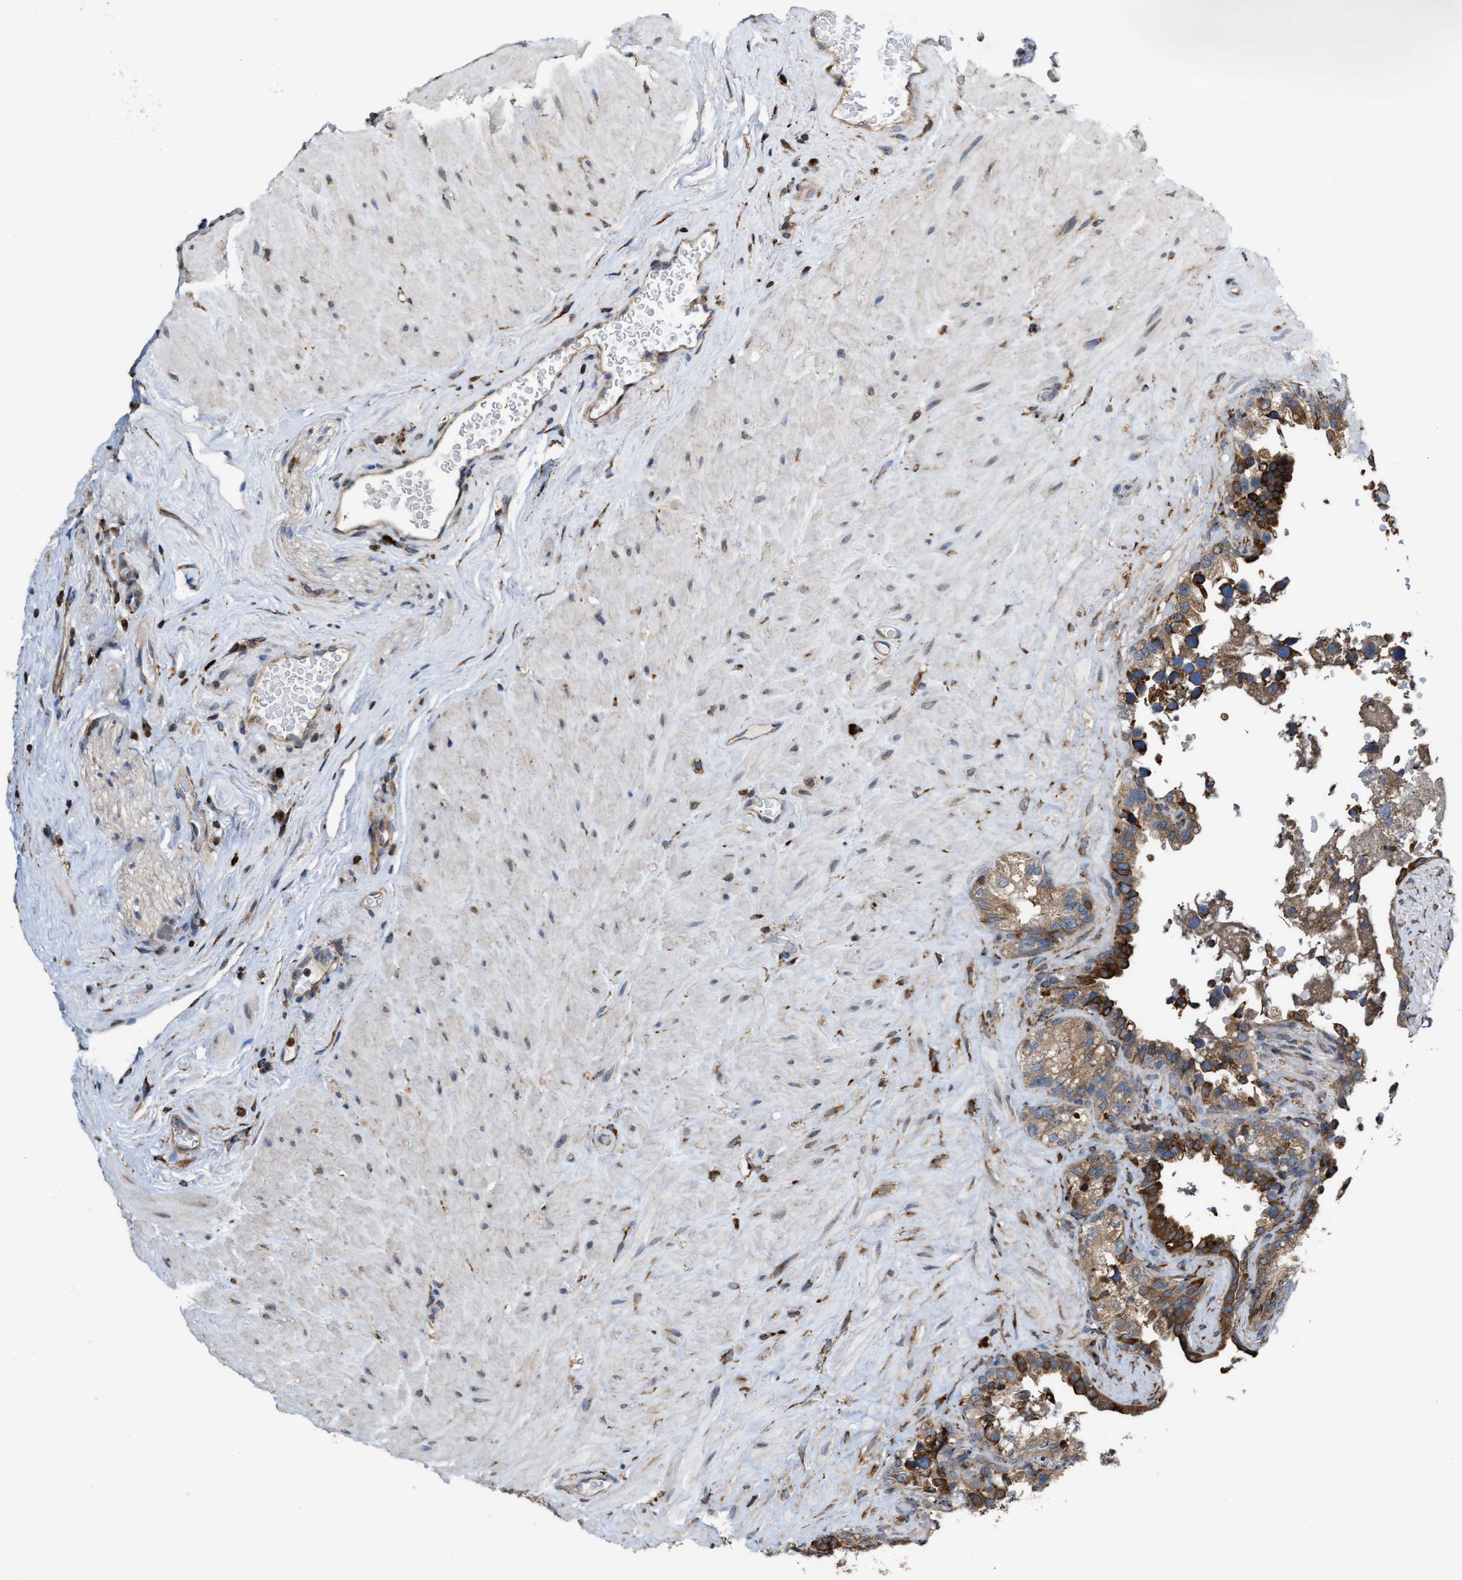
{"staining": {"intensity": "moderate", "quantity": ">75%", "location": "cytoplasmic/membranous"}, "tissue": "seminal vesicle", "cell_type": "Glandular cells", "image_type": "normal", "snomed": [{"axis": "morphology", "description": "Normal tissue, NOS"}, {"axis": "topography", "description": "Seminal veicle"}], "caption": "This is an image of immunohistochemistry staining of unremarkable seminal vesicle, which shows moderate positivity in the cytoplasmic/membranous of glandular cells.", "gene": "FGD3", "patient": {"sex": "male", "age": 68}}